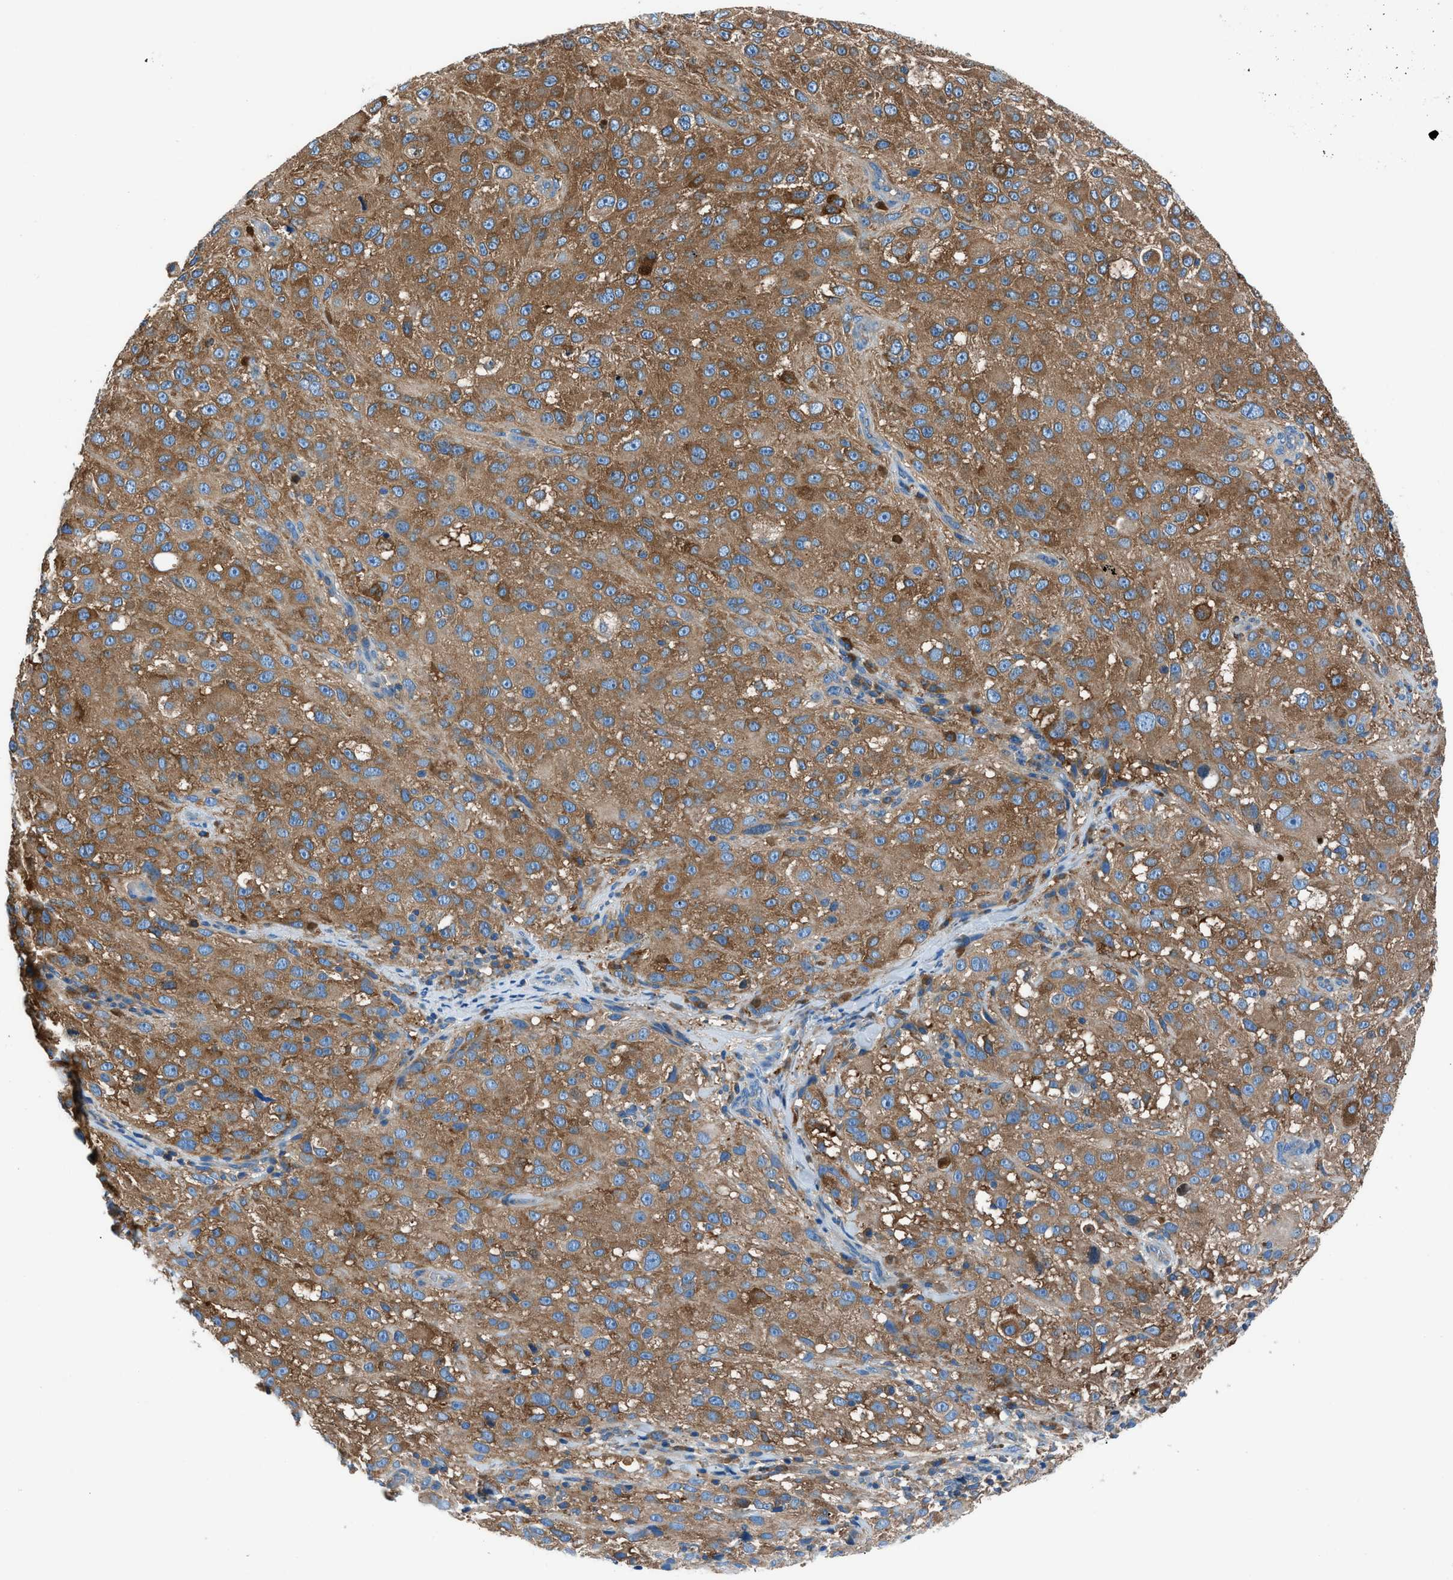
{"staining": {"intensity": "strong", "quantity": ">75%", "location": "cytoplasmic/membranous"}, "tissue": "melanoma", "cell_type": "Tumor cells", "image_type": "cancer", "snomed": [{"axis": "morphology", "description": "Necrosis, NOS"}, {"axis": "morphology", "description": "Malignant melanoma, NOS"}, {"axis": "topography", "description": "Skin"}], "caption": "Melanoma tissue reveals strong cytoplasmic/membranous expression in about >75% of tumor cells, visualized by immunohistochemistry.", "gene": "SARS1", "patient": {"sex": "female", "age": 87}}